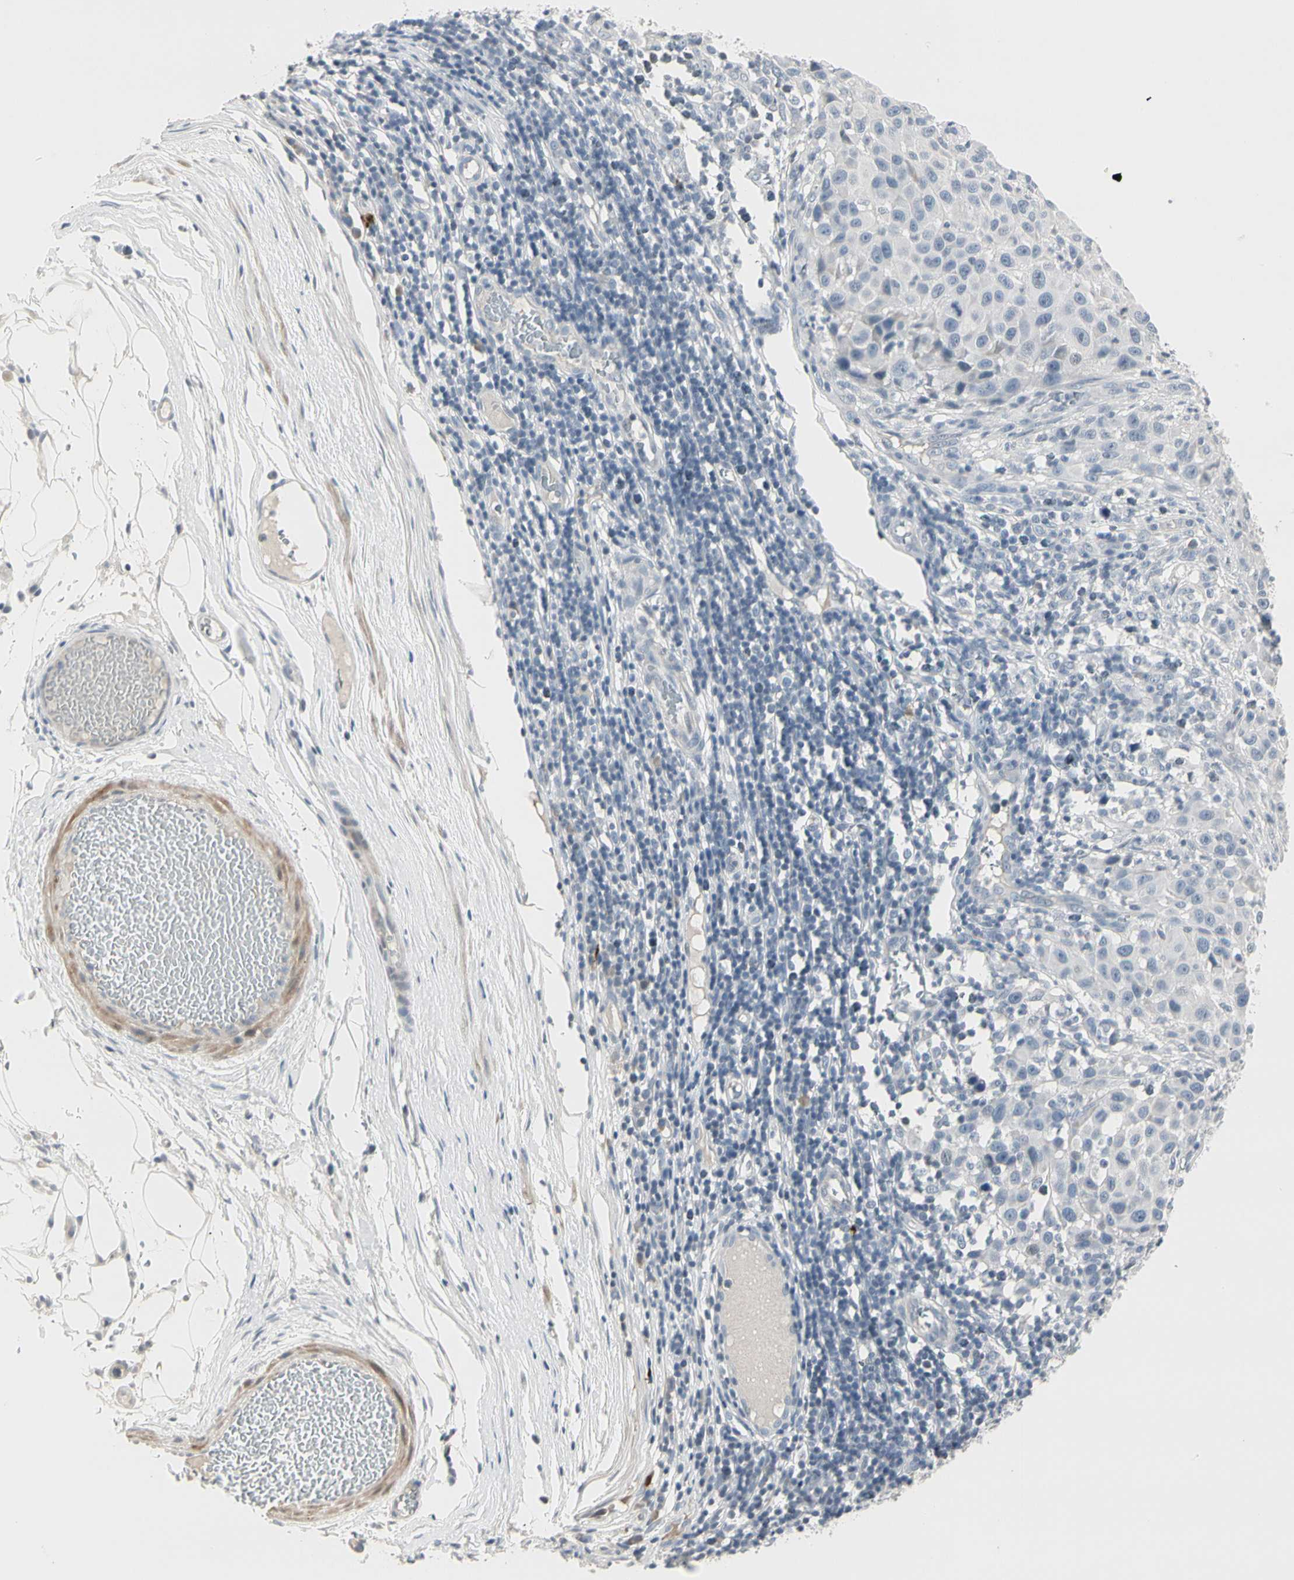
{"staining": {"intensity": "negative", "quantity": "none", "location": "none"}, "tissue": "melanoma", "cell_type": "Tumor cells", "image_type": "cancer", "snomed": [{"axis": "morphology", "description": "Malignant melanoma, Metastatic site"}, {"axis": "topography", "description": "Lymph node"}], "caption": "Malignant melanoma (metastatic site) stained for a protein using immunohistochemistry shows no staining tumor cells.", "gene": "DMPK", "patient": {"sex": "male", "age": 61}}